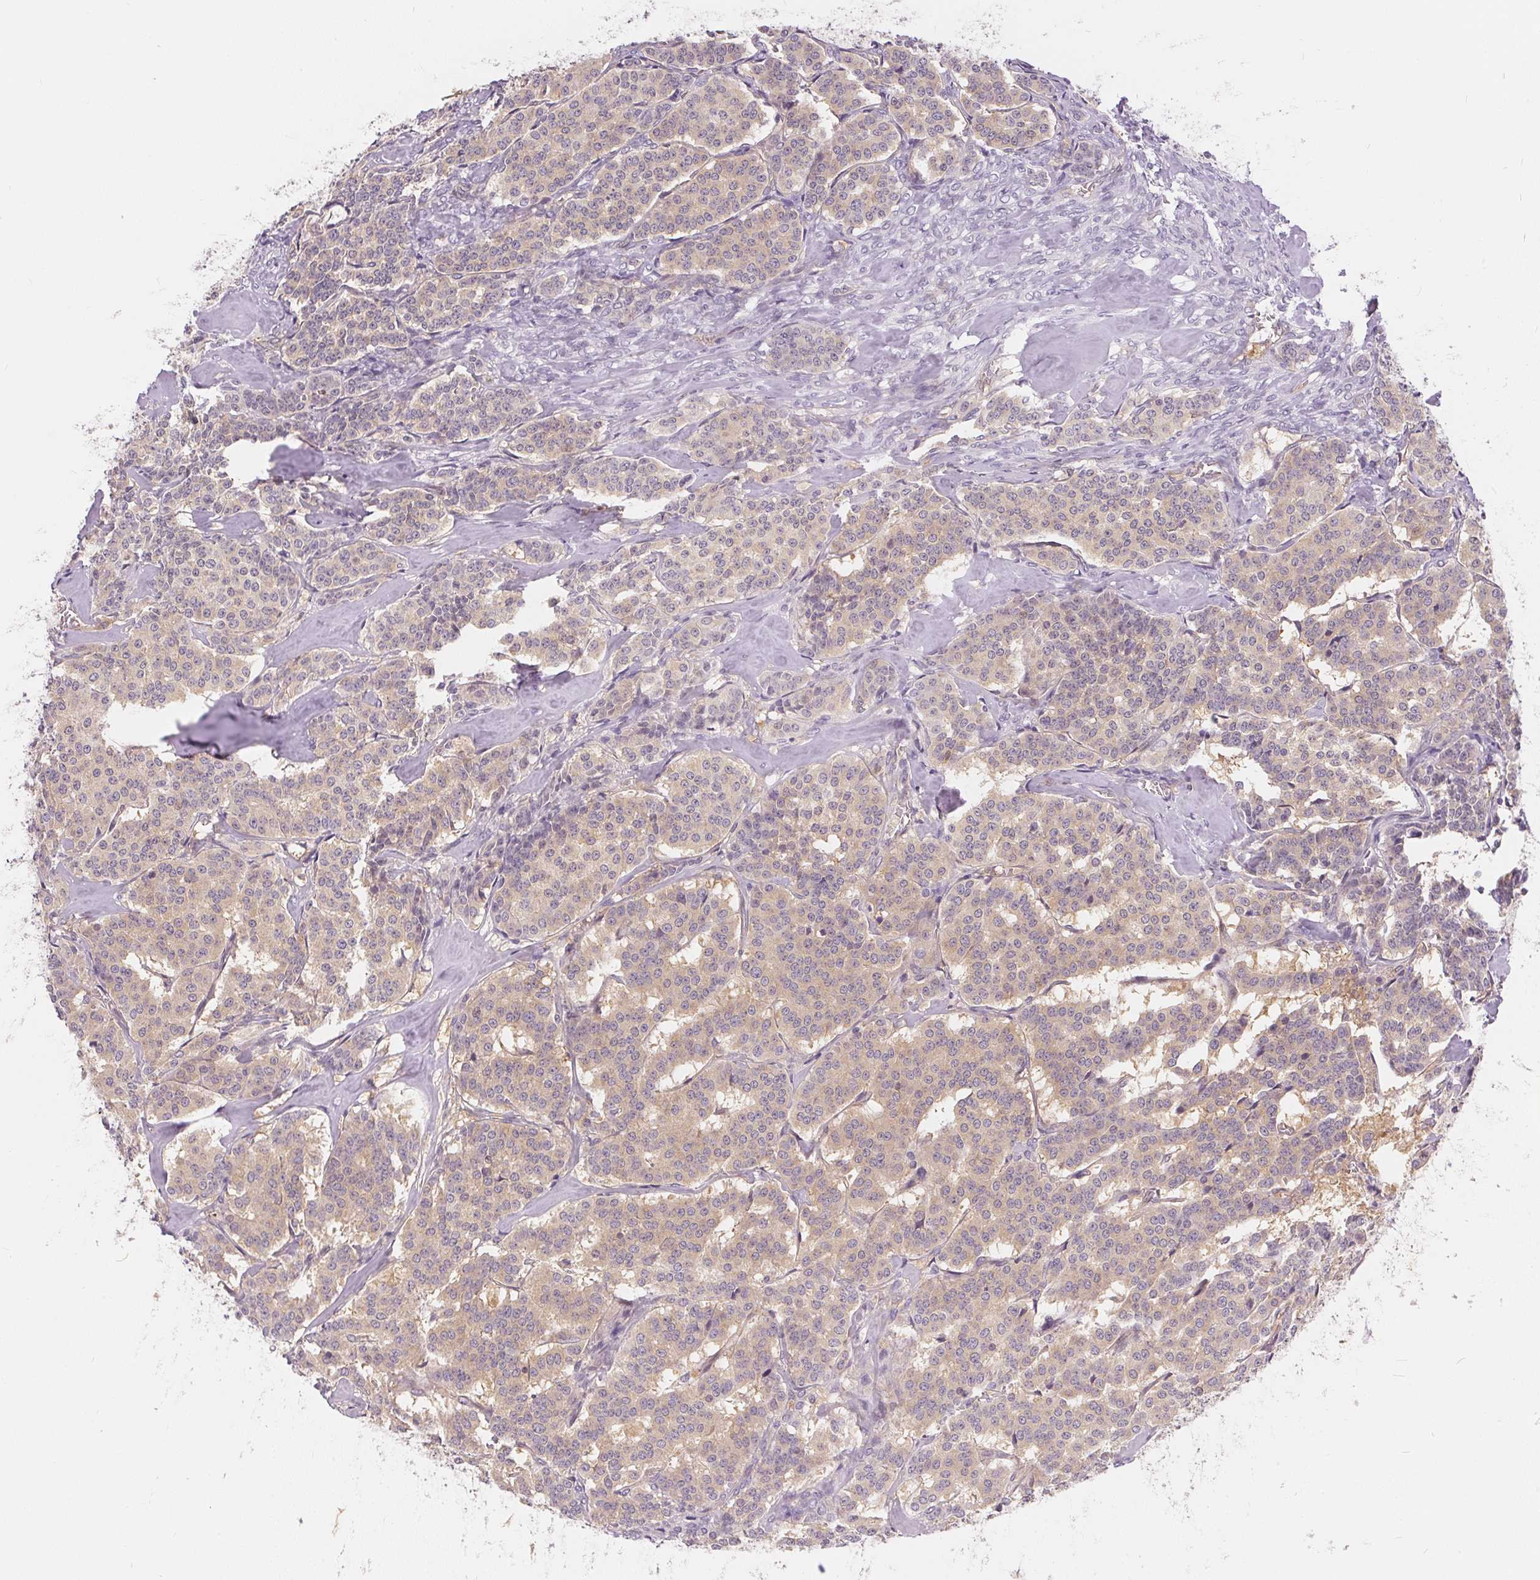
{"staining": {"intensity": "weak", "quantity": ">75%", "location": "cytoplasmic/membranous"}, "tissue": "carcinoid", "cell_type": "Tumor cells", "image_type": "cancer", "snomed": [{"axis": "morphology", "description": "Carcinoid, malignant, NOS"}, {"axis": "topography", "description": "Lung"}], "caption": "Immunohistochemical staining of carcinoid displays low levels of weak cytoplasmic/membranous protein positivity in approximately >75% of tumor cells.", "gene": "BLMH", "patient": {"sex": "female", "age": 46}}